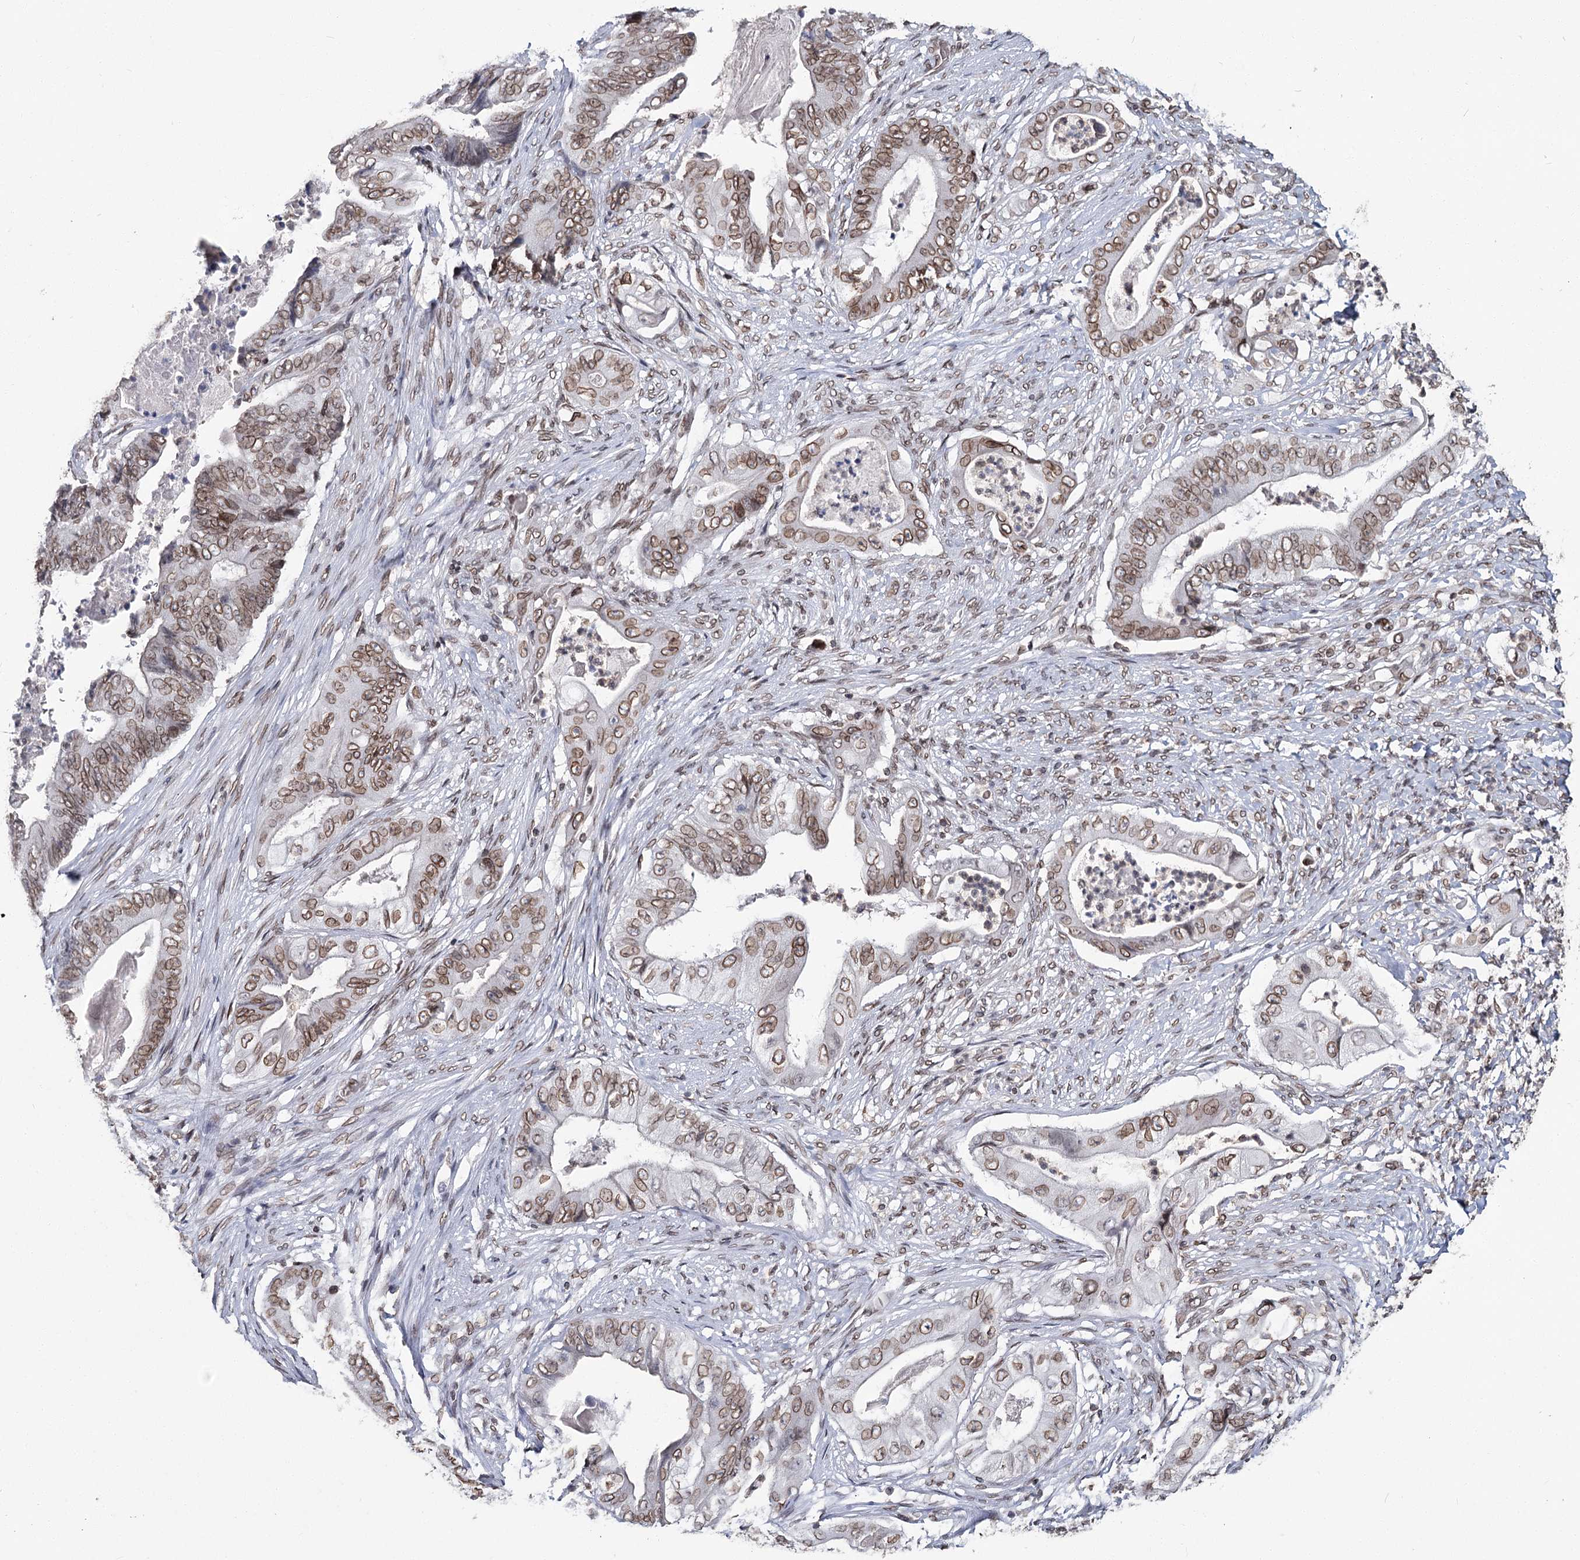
{"staining": {"intensity": "moderate", "quantity": ">75%", "location": "cytoplasmic/membranous,nuclear"}, "tissue": "stomach cancer", "cell_type": "Tumor cells", "image_type": "cancer", "snomed": [{"axis": "morphology", "description": "Adenocarcinoma, NOS"}, {"axis": "topography", "description": "Stomach"}], "caption": "This micrograph reveals adenocarcinoma (stomach) stained with IHC to label a protein in brown. The cytoplasmic/membranous and nuclear of tumor cells show moderate positivity for the protein. Nuclei are counter-stained blue.", "gene": "KIAA0930", "patient": {"sex": "female", "age": 73}}